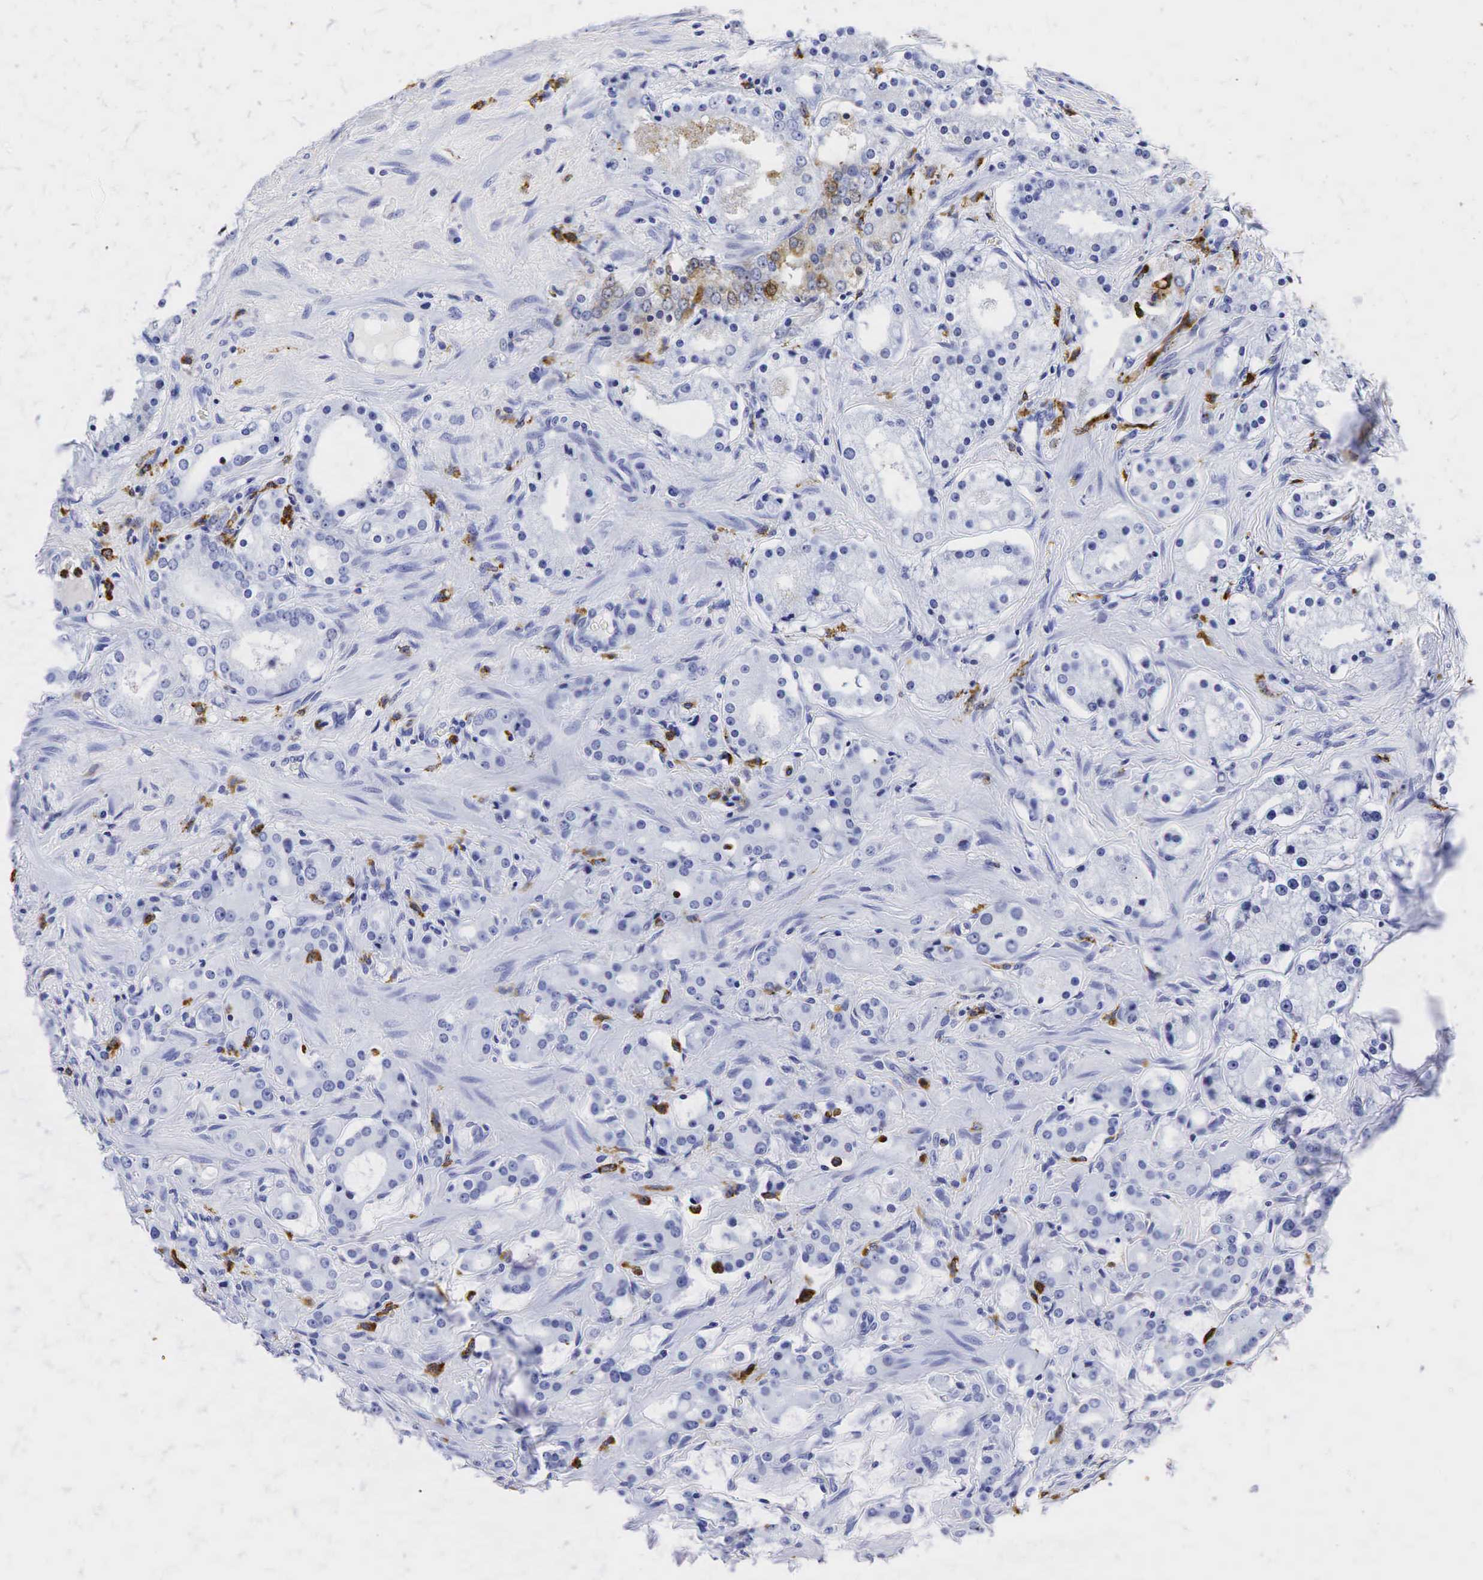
{"staining": {"intensity": "negative", "quantity": "none", "location": "none"}, "tissue": "prostate cancer", "cell_type": "Tumor cells", "image_type": "cancer", "snomed": [{"axis": "morphology", "description": "Adenocarcinoma, Medium grade"}, {"axis": "topography", "description": "Prostate"}], "caption": "An immunohistochemistry (IHC) micrograph of prostate cancer is shown. There is no staining in tumor cells of prostate cancer.", "gene": "LYZ", "patient": {"sex": "male", "age": 73}}